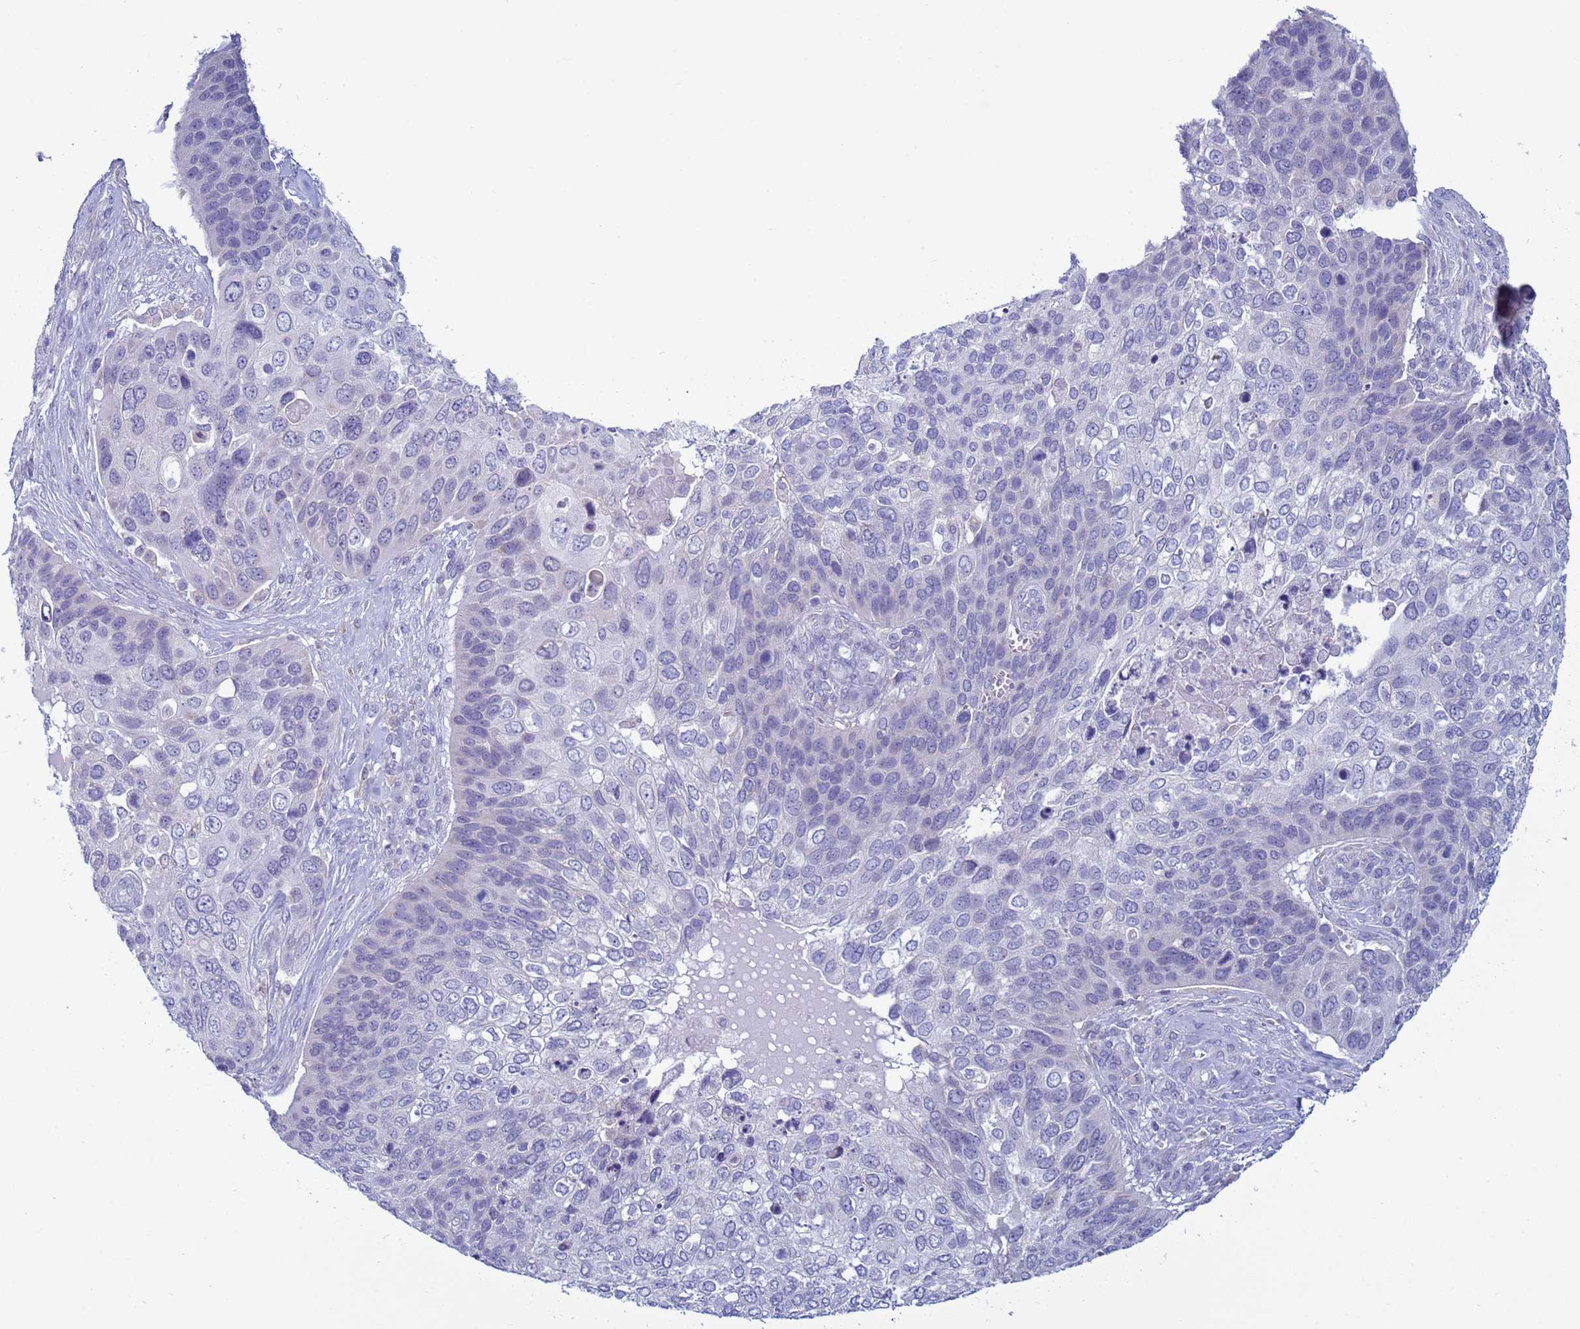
{"staining": {"intensity": "negative", "quantity": "none", "location": "none"}, "tissue": "skin cancer", "cell_type": "Tumor cells", "image_type": "cancer", "snomed": [{"axis": "morphology", "description": "Basal cell carcinoma"}, {"axis": "topography", "description": "Skin"}], "caption": "The IHC image has no significant positivity in tumor cells of basal cell carcinoma (skin) tissue.", "gene": "ABHD17B", "patient": {"sex": "female", "age": 74}}